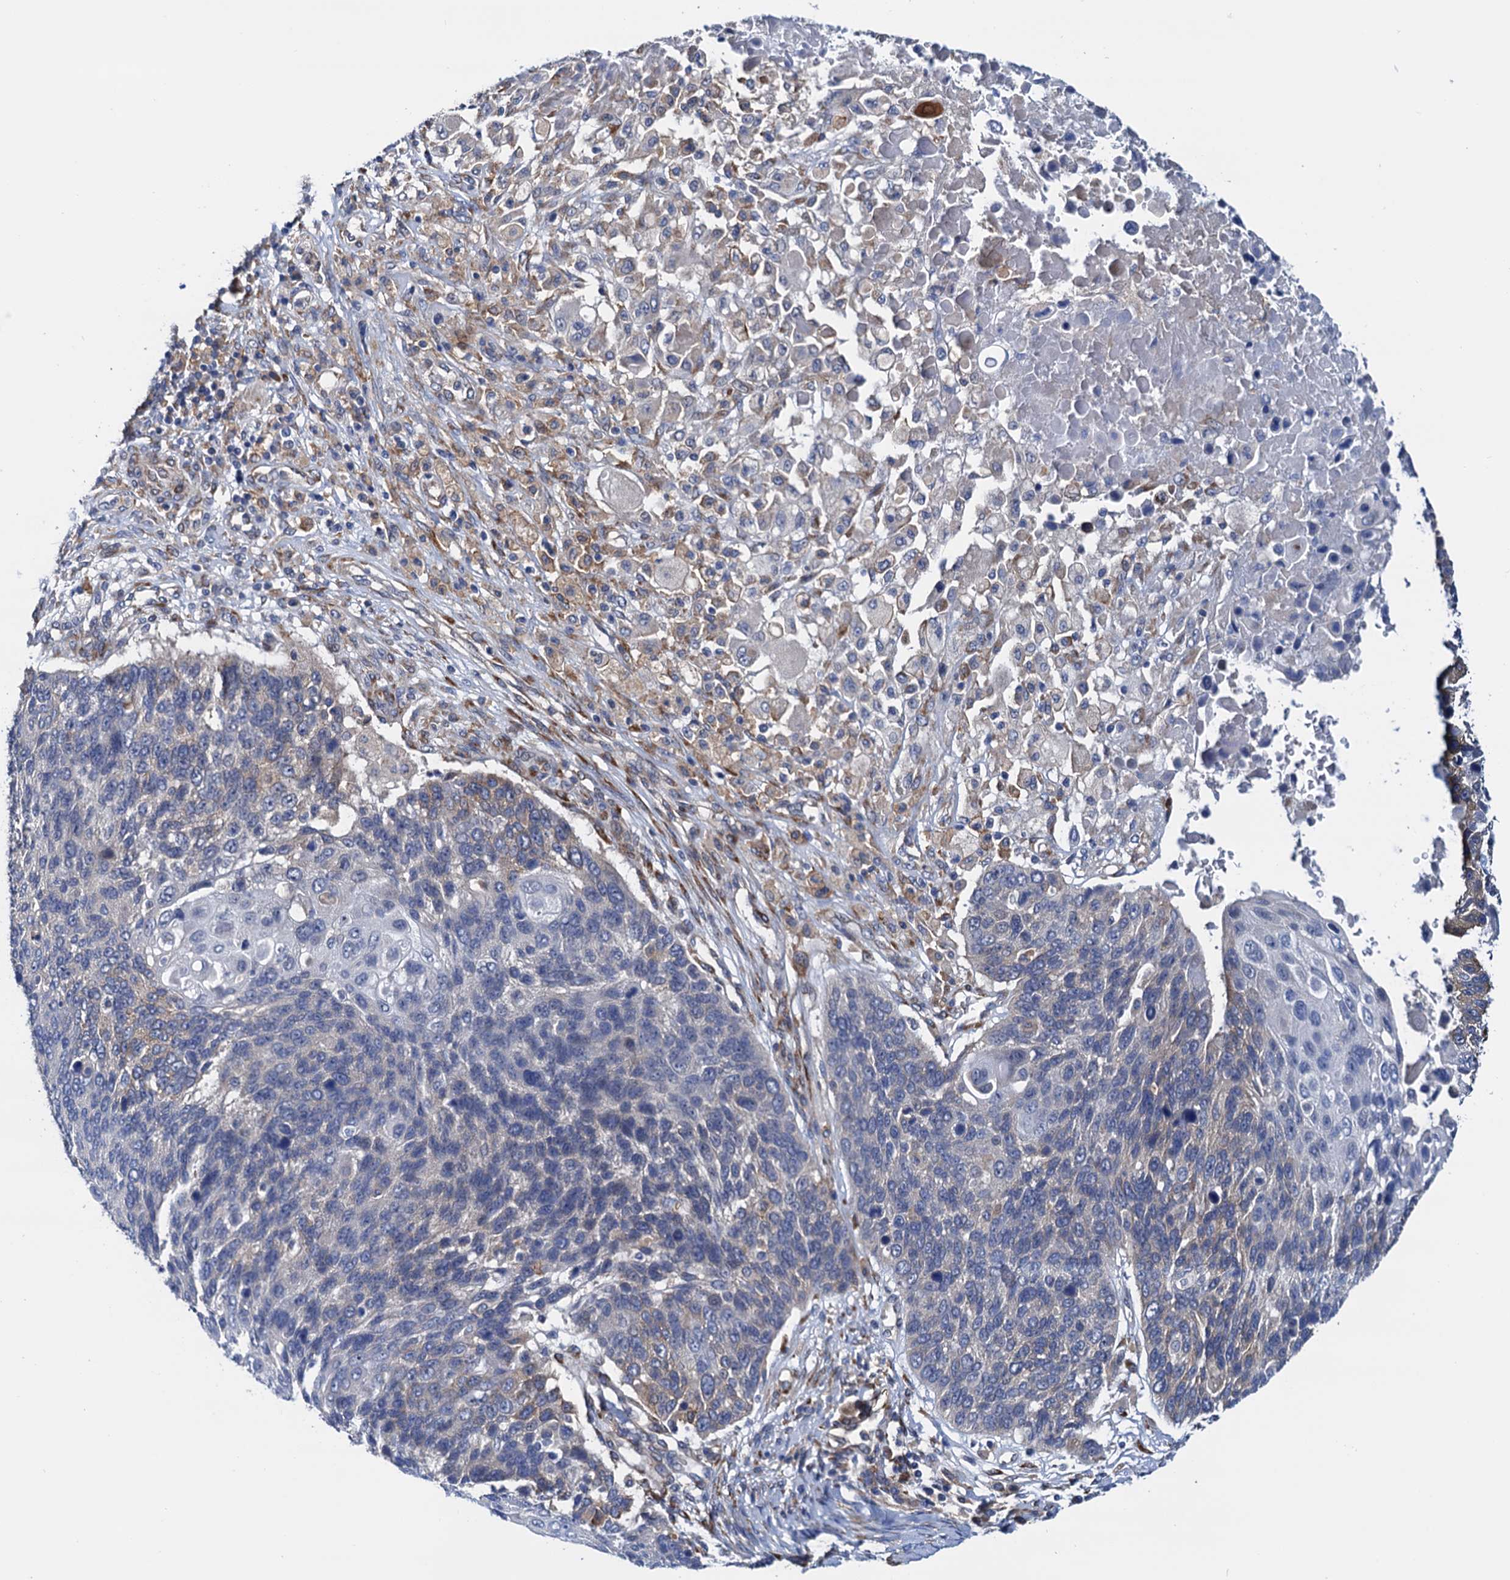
{"staining": {"intensity": "negative", "quantity": "none", "location": "none"}, "tissue": "lung cancer", "cell_type": "Tumor cells", "image_type": "cancer", "snomed": [{"axis": "morphology", "description": "Squamous cell carcinoma, NOS"}, {"axis": "topography", "description": "Lung"}], "caption": "DAB immunohistochemical staining of human lung cancer (squamous cell carcinoma) displays no significant staining in tumor cells. Nuclei are stained in blue.", "gene": "RASSF9", "patient": {"sex": "male", "age": 66}}